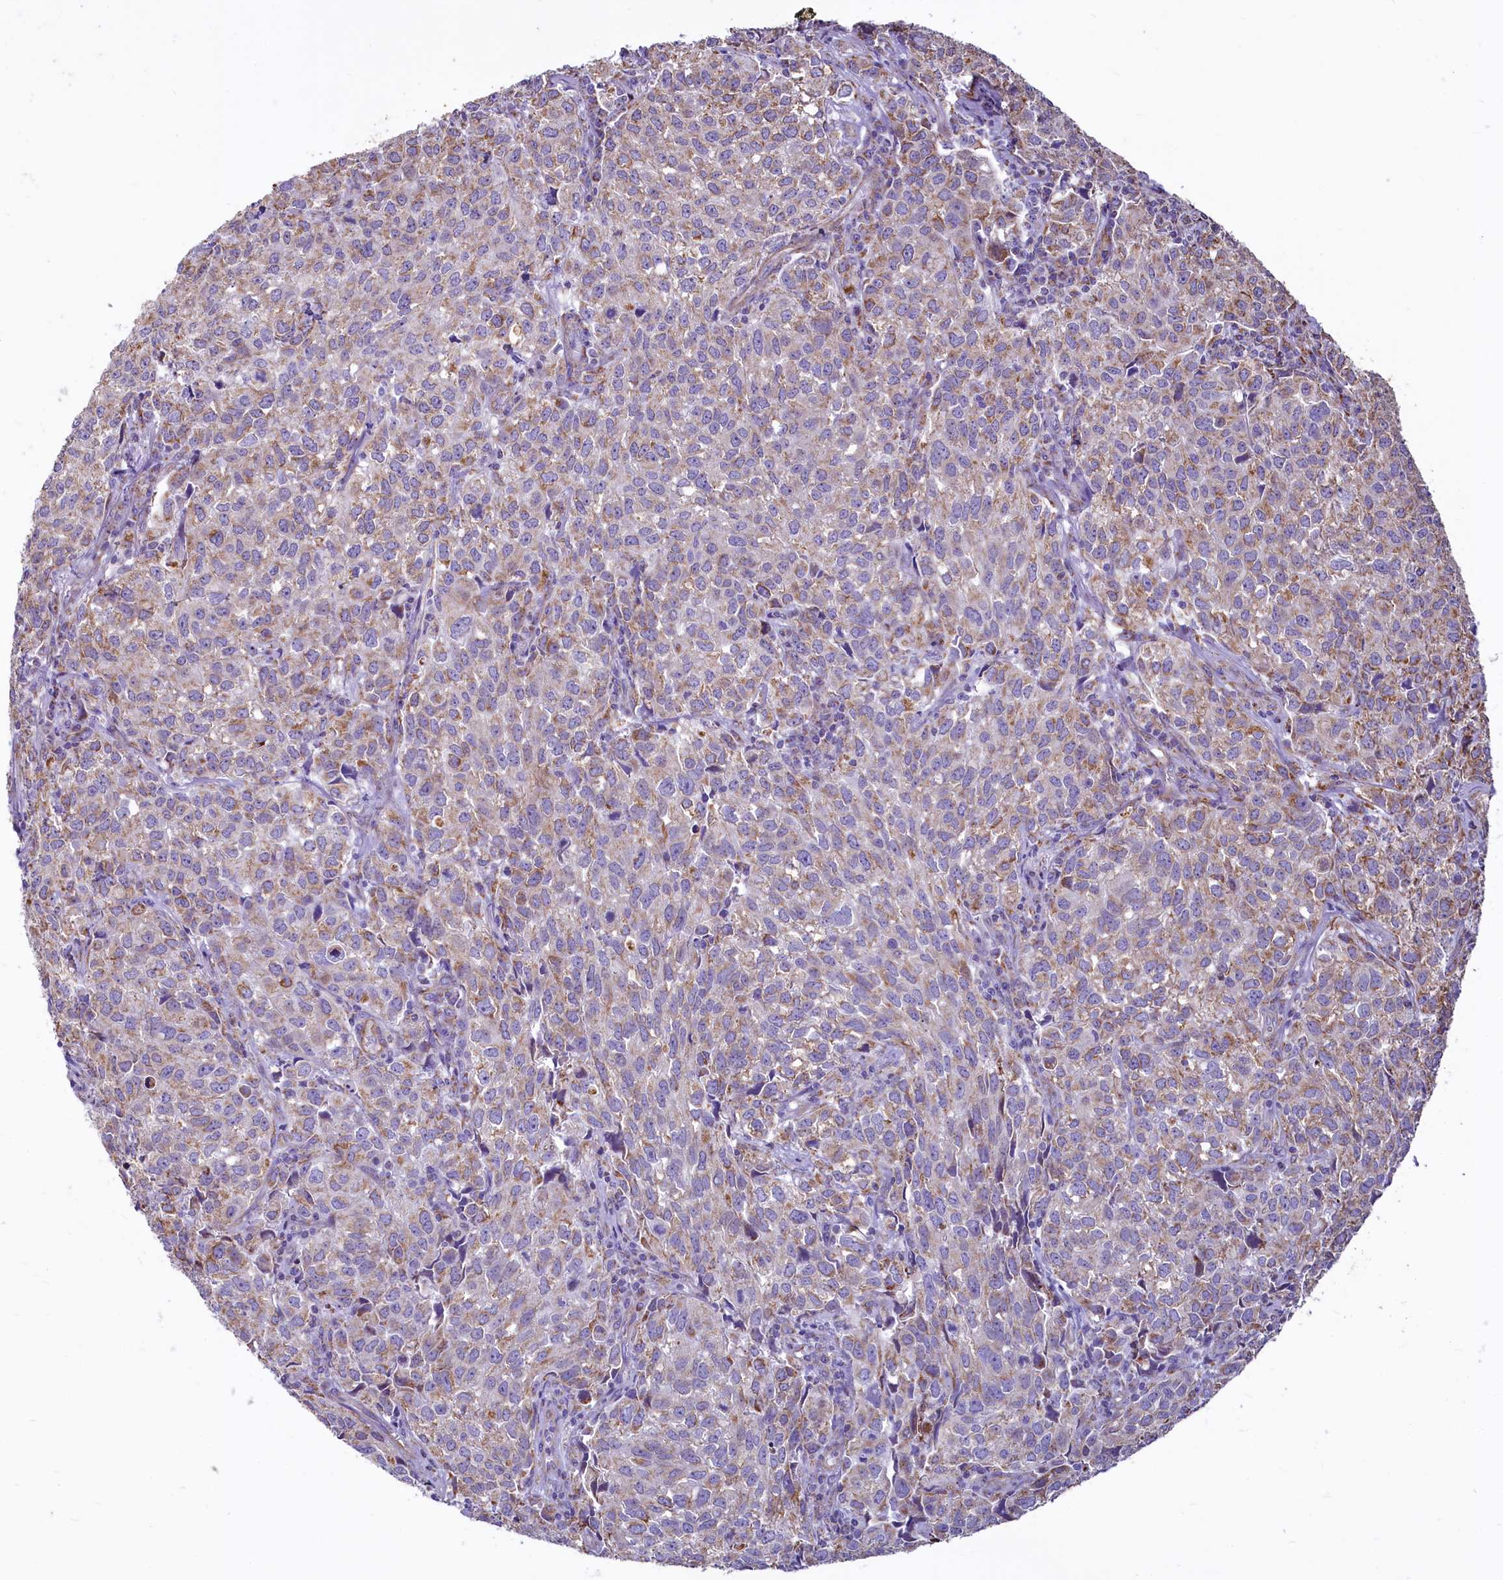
{"staining": {"intensity": "weak", "quantity": "25%-75%", "location": "cytoplasmic/membranous"}, "tissue": "urothelial cancer", "cell_type": "Tumor cells", "image_type": "cancer", "snomed": [{"axis": "morphology", "description": "Urothelial carcinoma, High grade"}, {"axis": "topography", "description": "Urinary bladder"}], "caption": "Immunohistochemistry (IHC) of human urothelial cancer exhibits low levels of weak cytoplasmic/membranous staining in approximately 25%-75% of tumor cells.", "gene": "VWCE", "patient": {"sex": "female", "age": 75}}